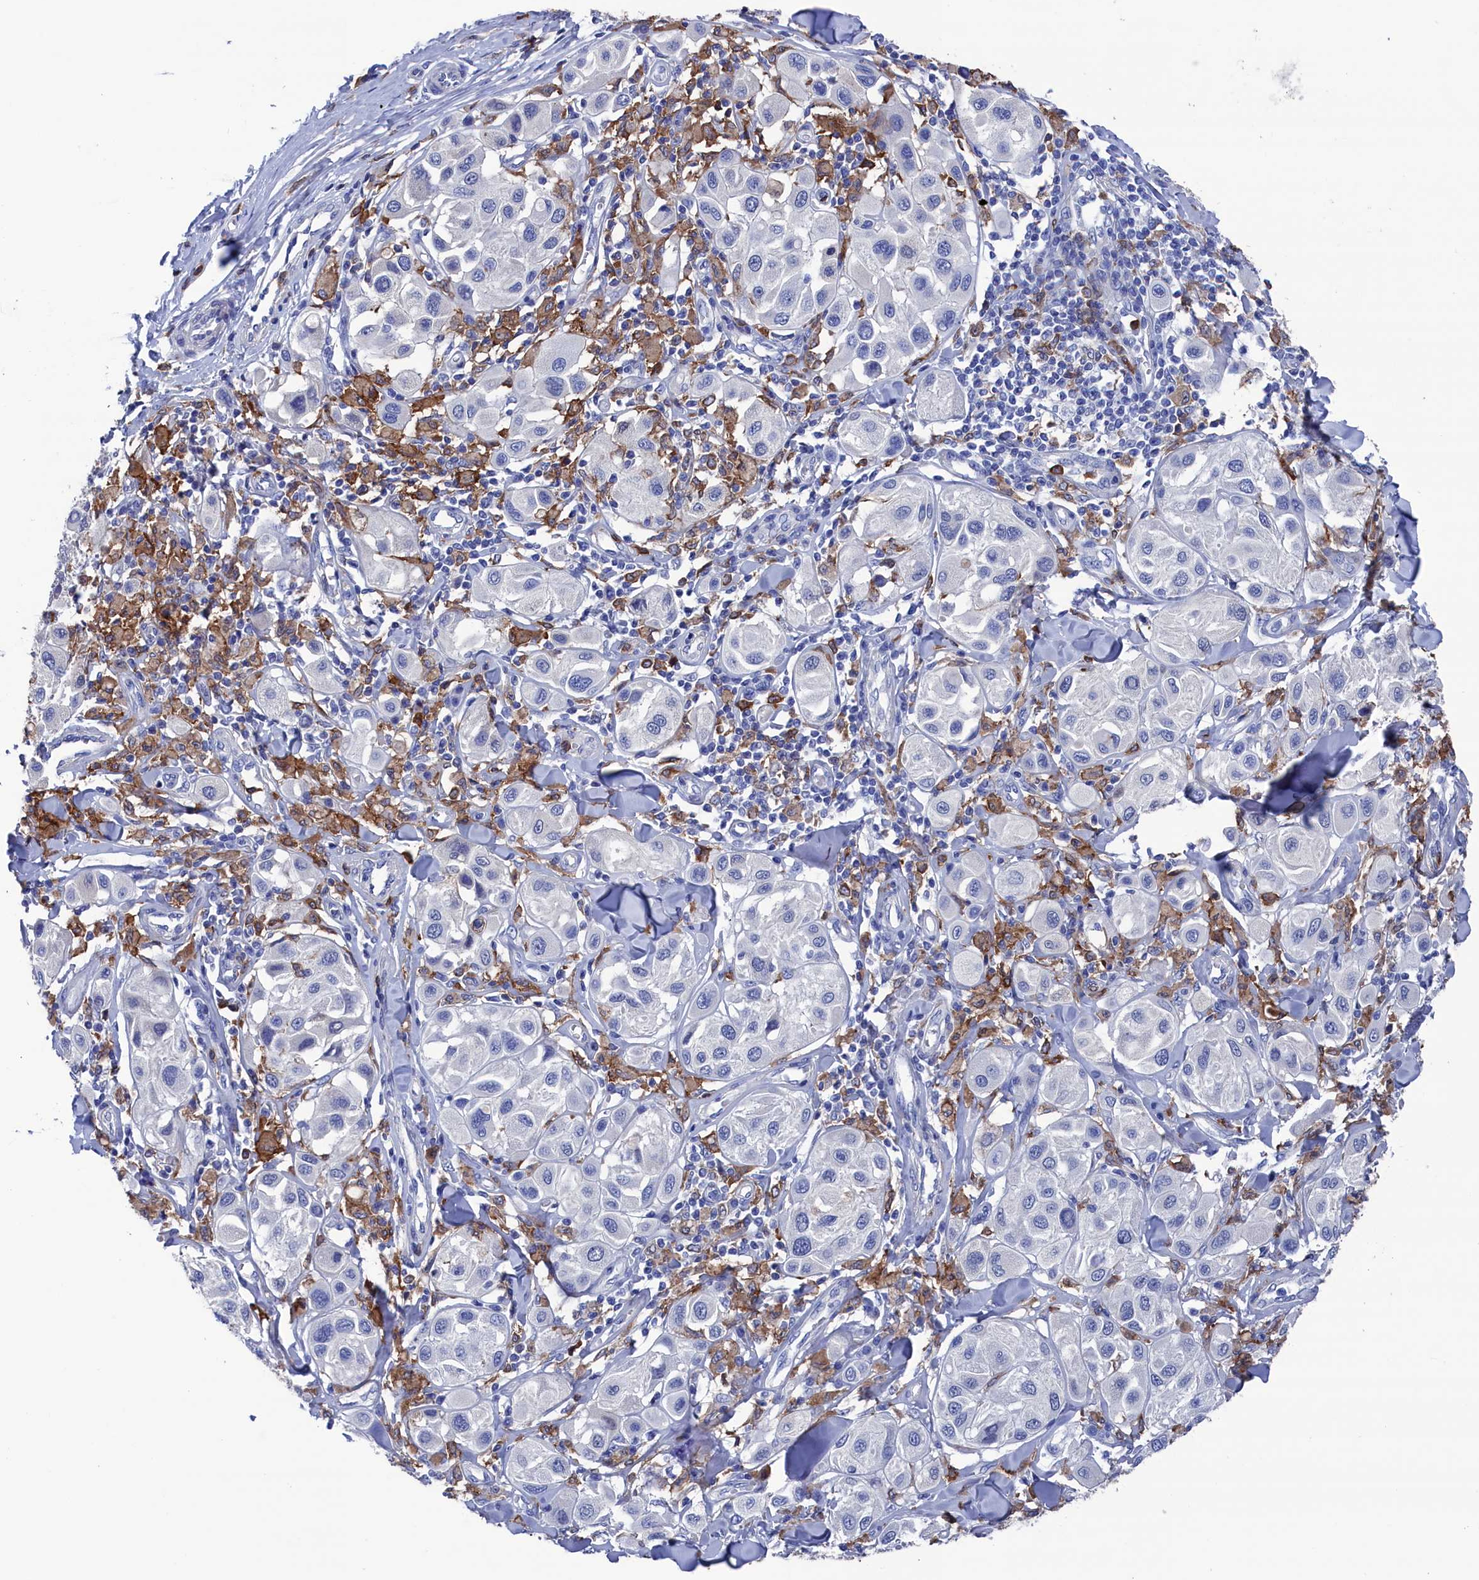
{"staining": {"intensity": "negative", "quantity": "none", "location": "none"}, "tissue": "melanoma", "cell_type": "Tumor cells", "image_type": "cancer", "snomed": [{"axis": "morphology", "description": "Malignant melanoma, Metastatic site"}, {"axis": "topography", "description": "Skin"}], "caption": "This is a photomicrograph of IHC staining of melanoma, which shows no staining in tumor cells.", "gene": "TYROBP", "patient": {"sex": "male", "age": 41}}